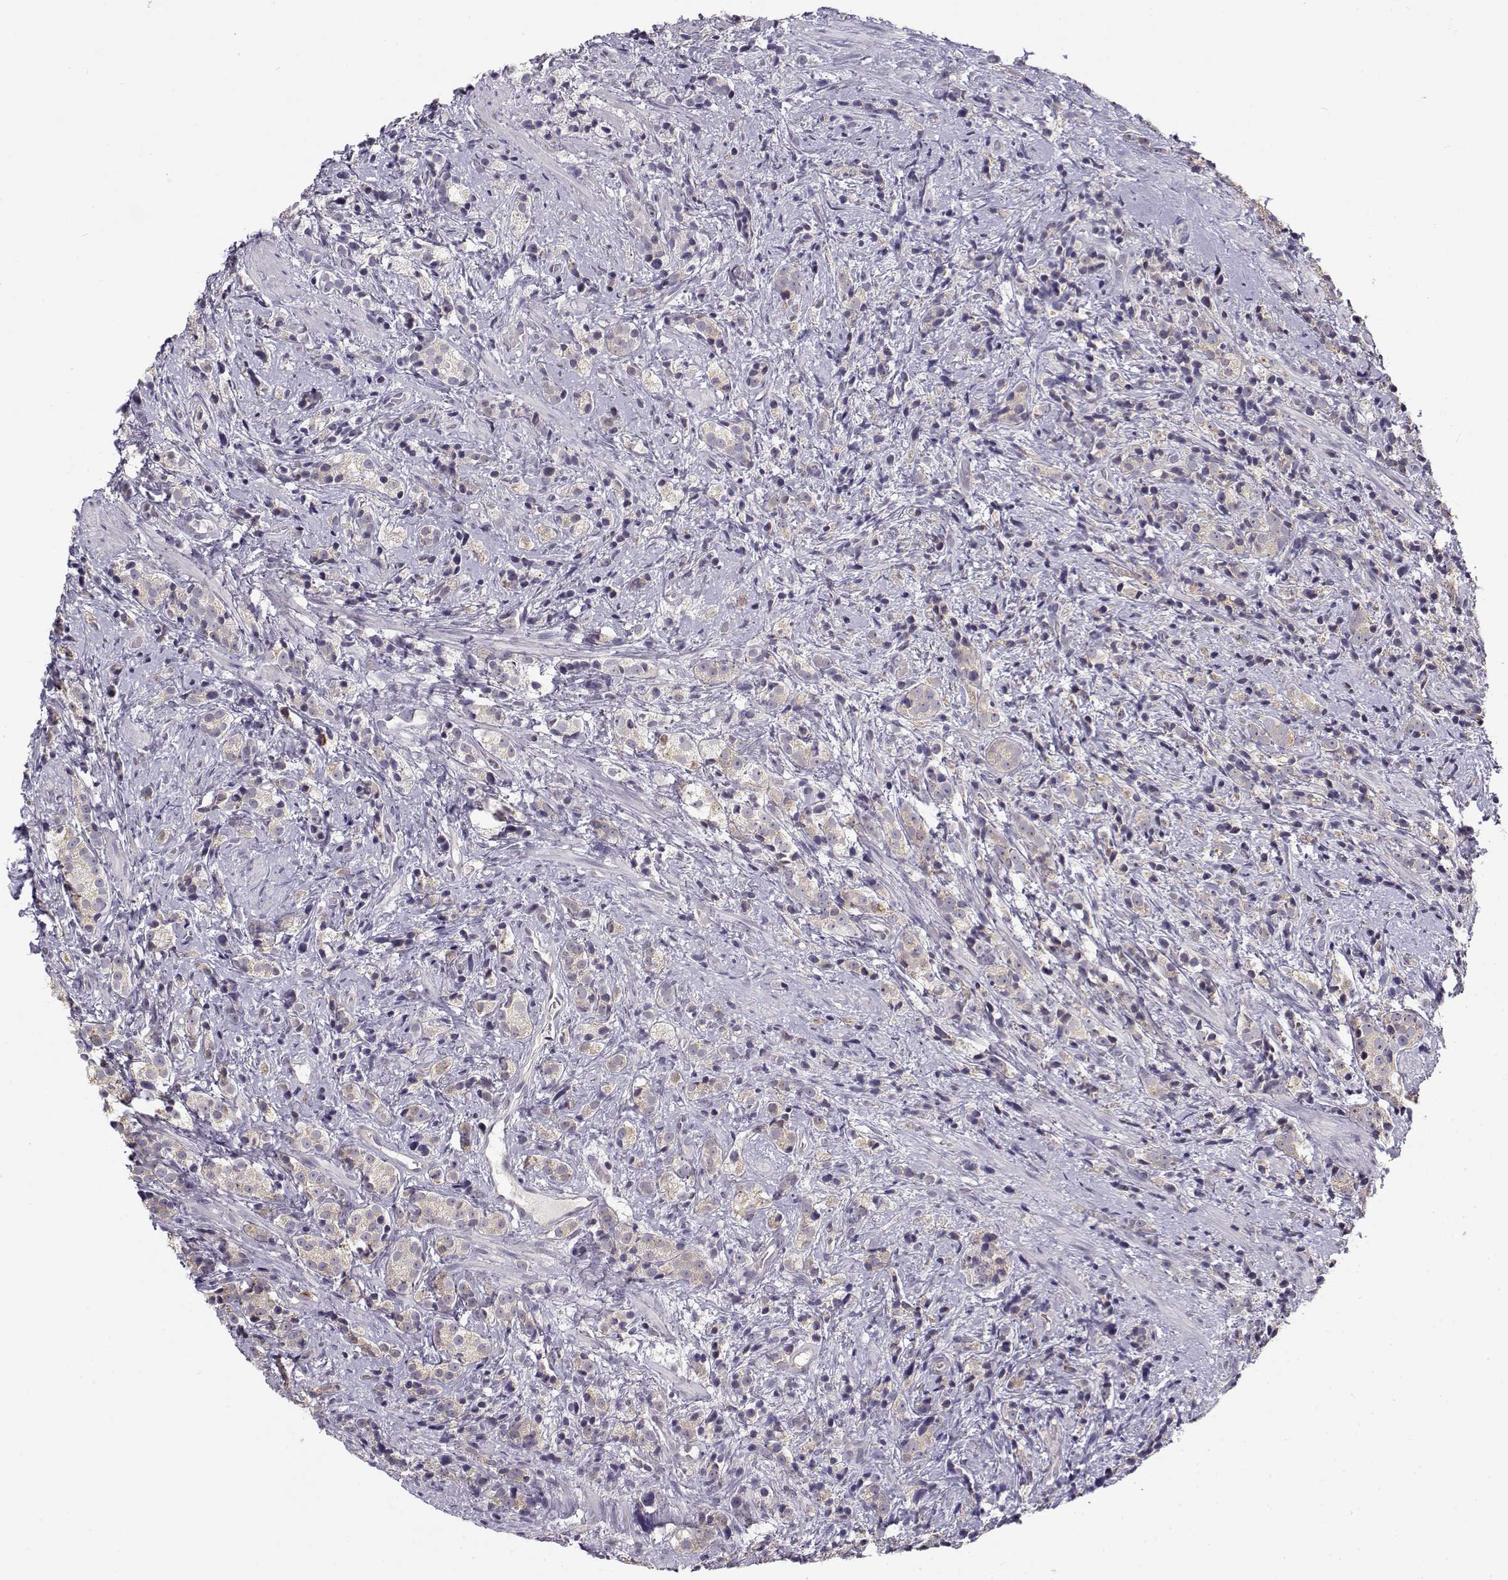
{"staining": {"intensity": "weak", "quantity": "<25%", "location": "cytoplasmic/membranous"}, "tissue": "prostate cancer", "cell_type": "Tumor cells", "image_type": "cancer", "snomed": [{"axis": "morphology", "description": "Adenocarcinoma, High grade"}, {"axis": "topography", "description": "Prostate"}], "caption": "IHC micrograph of neoplastic tissue: human prostate cancer stained with DAB (3,3'-diaminobenzidine) demonstrates no significant protein expression in tumor cells. (Immunohistochemistry (ihc), brightfield microscopy, high magnification).", "gene": "TMEM145", "patient": {"sex": "male", "age": 53}}